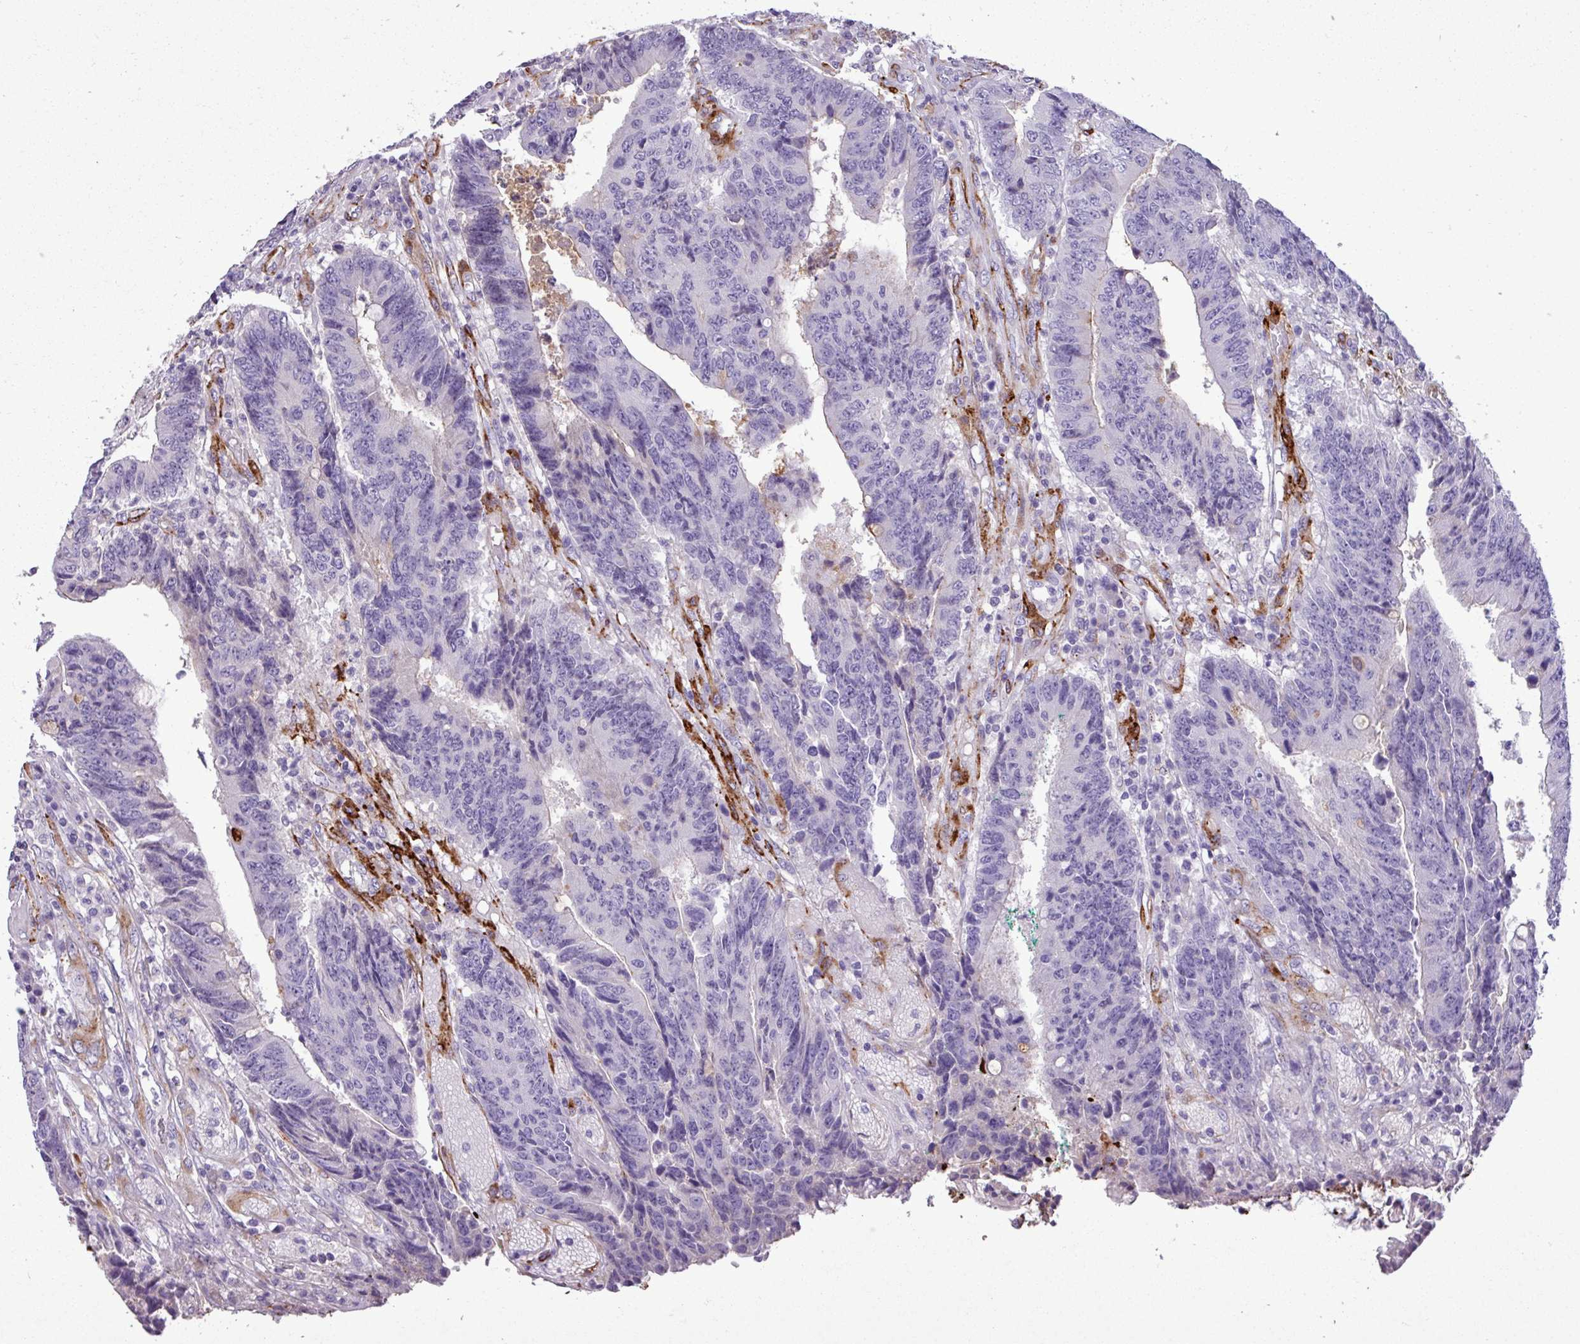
{"staining": {"intensity": "negative", "quantity": "none", "location": "none"}, "tissue": "colorectal cancer", "cell_type": "Tumor cells", "image_type": "cancer", "snomed": [{"axis": "morphology", "description": "Adenocarcinoma, NOS"}, {"axis": "topography", "description": "Rectum"}], "caption": "Immunohistochemistry (IHC) image of neoplastic tissue: human colorectal cancer (adenocarcinoma) stained with DAB (3,3'-diaminobenzidine) displays no significant protein expression in tumor cells. (DAB IHC with hematoxylin counter stain).", "gene": "CD248", "patient": {"sex": "male", "age": 84}}